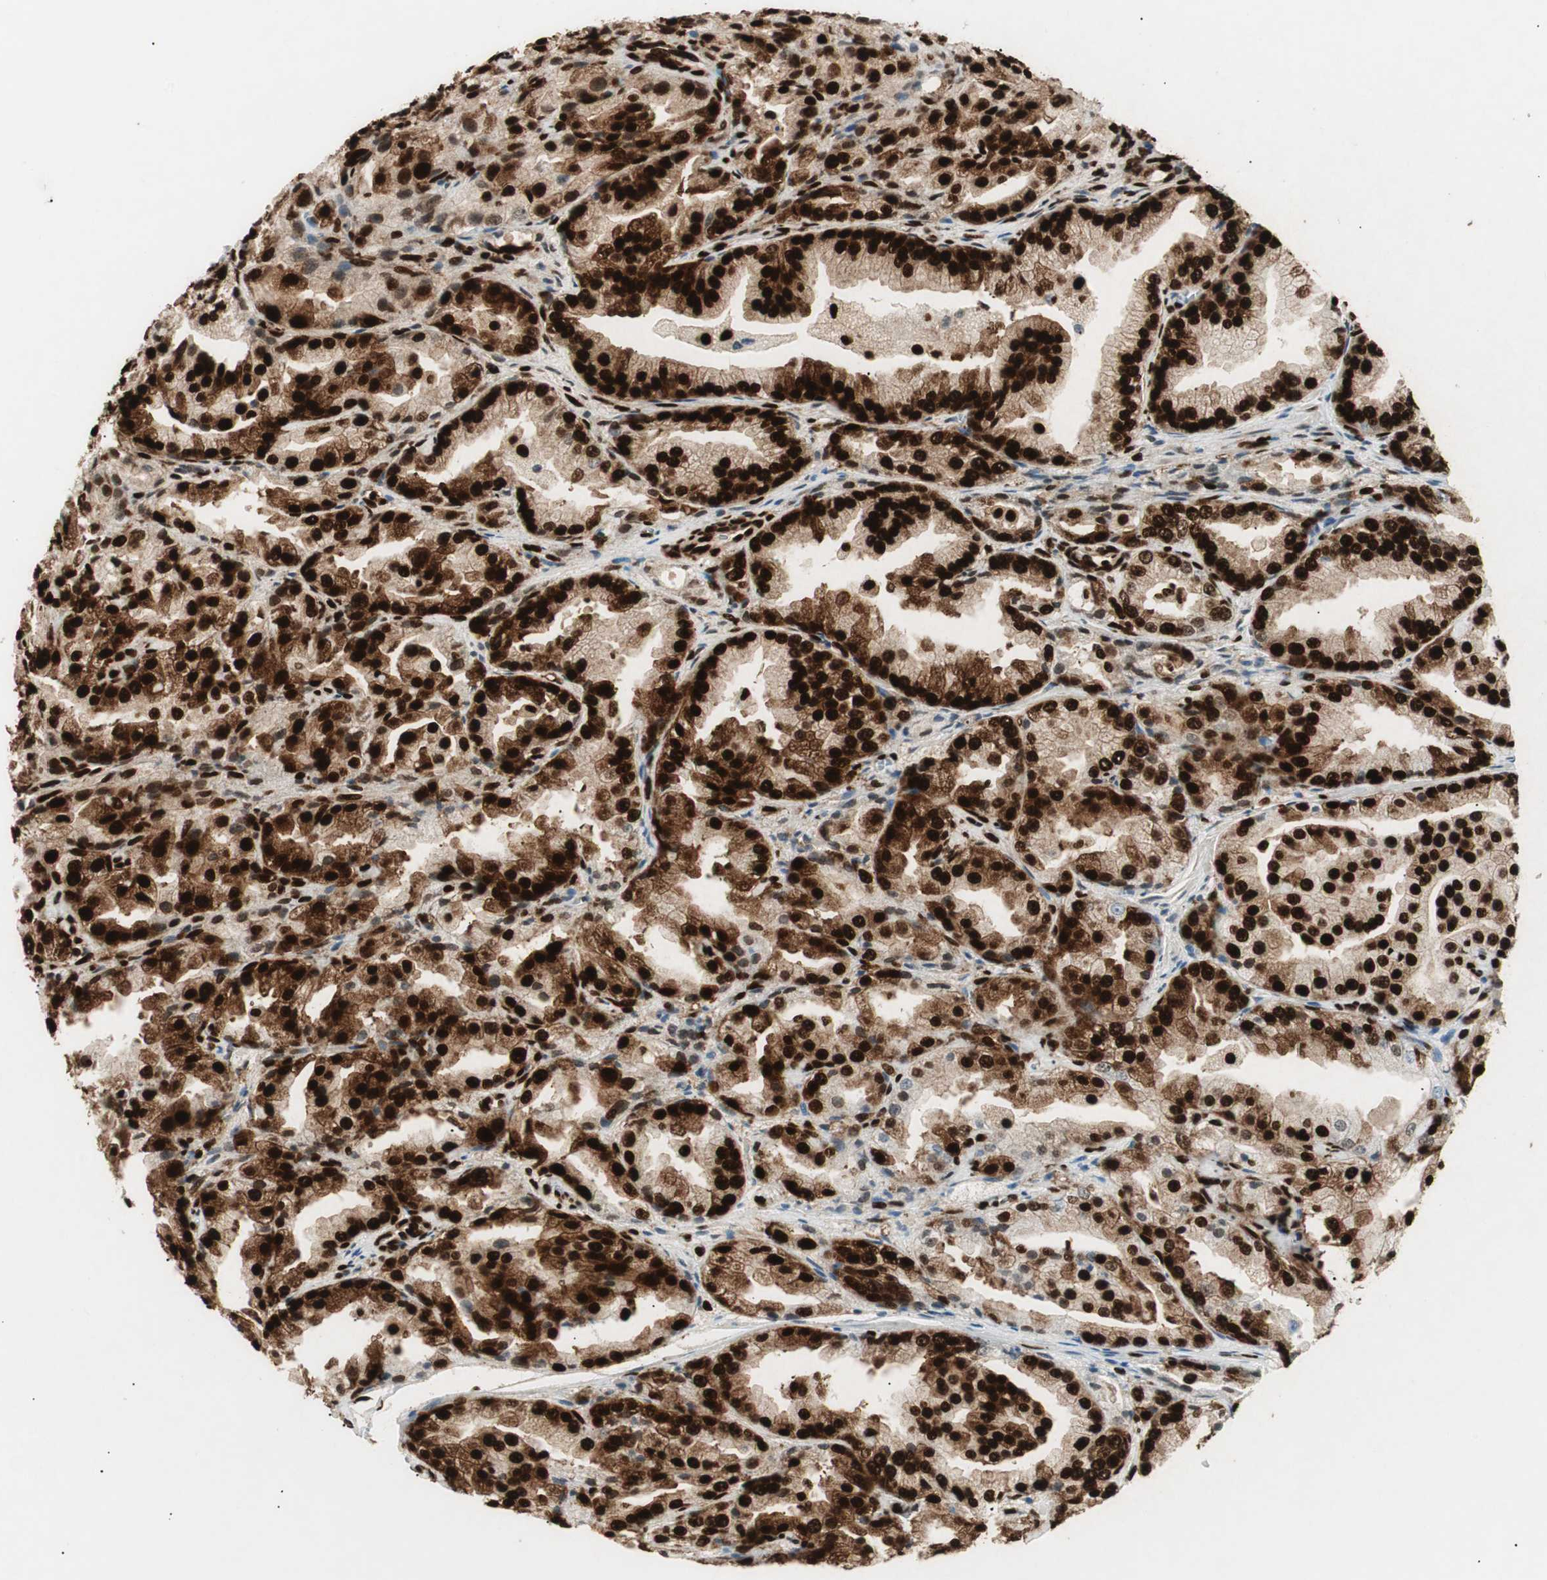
{"staining": {"intensity": "strong", "quantity": ">75%", "location": "cytoplasmic/membranous,nuclear"}, "tissue": "prostate cancer", "cell_type": "Tumor cells", "image_type": "cancer", "snomed": [{"axis": "morphology", "description": "Adenocarcinoma, High grade"}, {"axis": "topography", "description": "Prostate"}], "caption": "High-power microscopy captured an immunohistochemistry (IHC) photomicrograph of prostate high-grade adenocarcinoma, revealing strong cytoplasmic/membranous and nuclear expression in approximately >75% of tumor cells.", "gene": "EWSR1", "patient": {"sex": "male", "age": 61}}